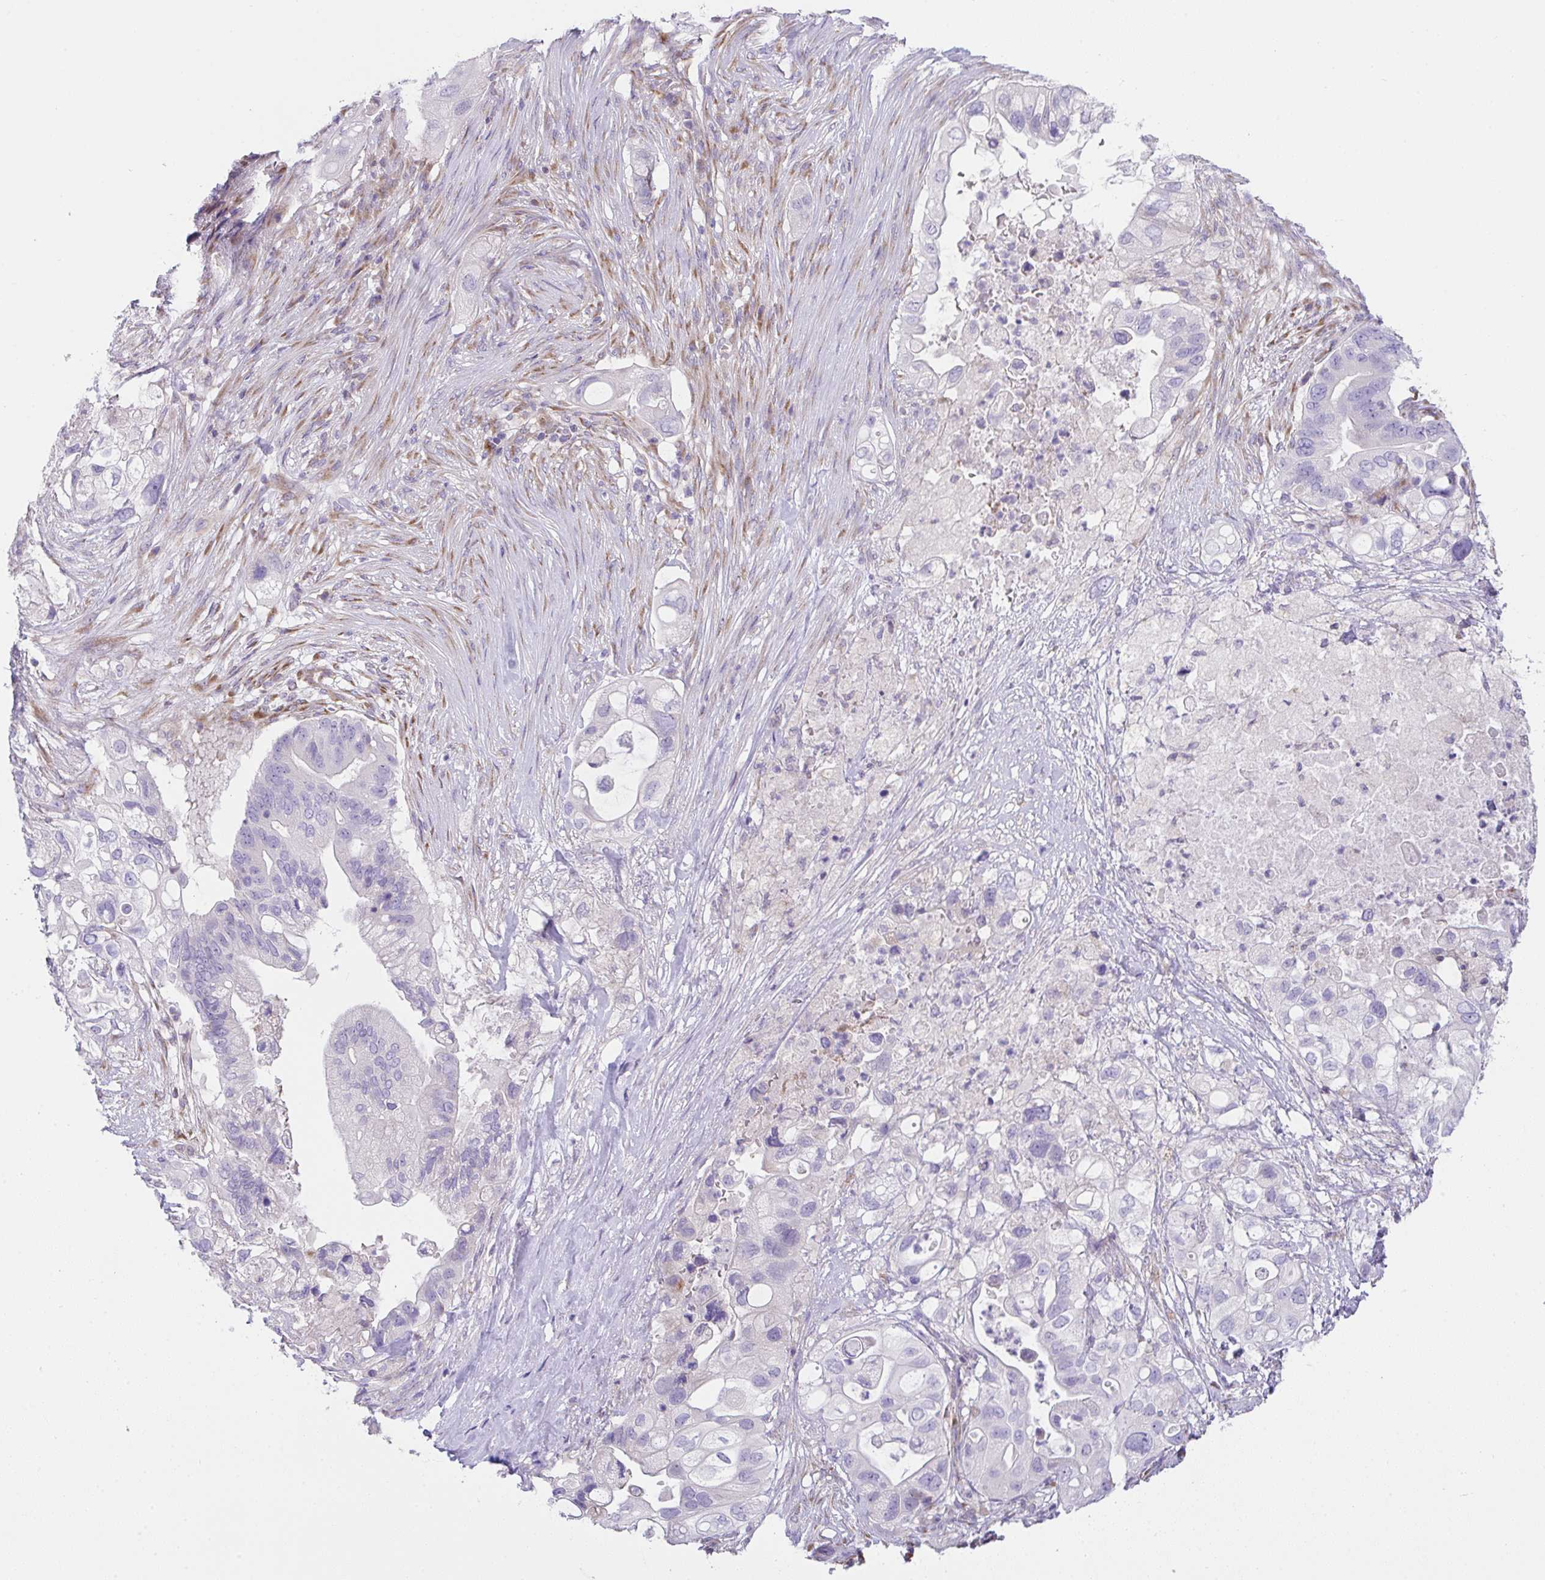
{"staining": {"intensity": "negative", "quantity": "none", "location": "none"}, "tissue": "pancreatic cancer", "cell_type": "Tumor cells", "image_type": "cancer", "snomed": [{"axis": "morphology", "description": "Adenocarcinoma, NOS"}, {"axis": "topography", "description": "Pancreas"}], "caption": "High magnification brightfield microscopy of pancreatic cancer (adenocarcinoma) stained with DAB (brown) and counterstained with hematoxylin (blue): tumor cells show no significant staining.", "gene": "MIA3", "patient": {"sex": "female", "age": 72}}